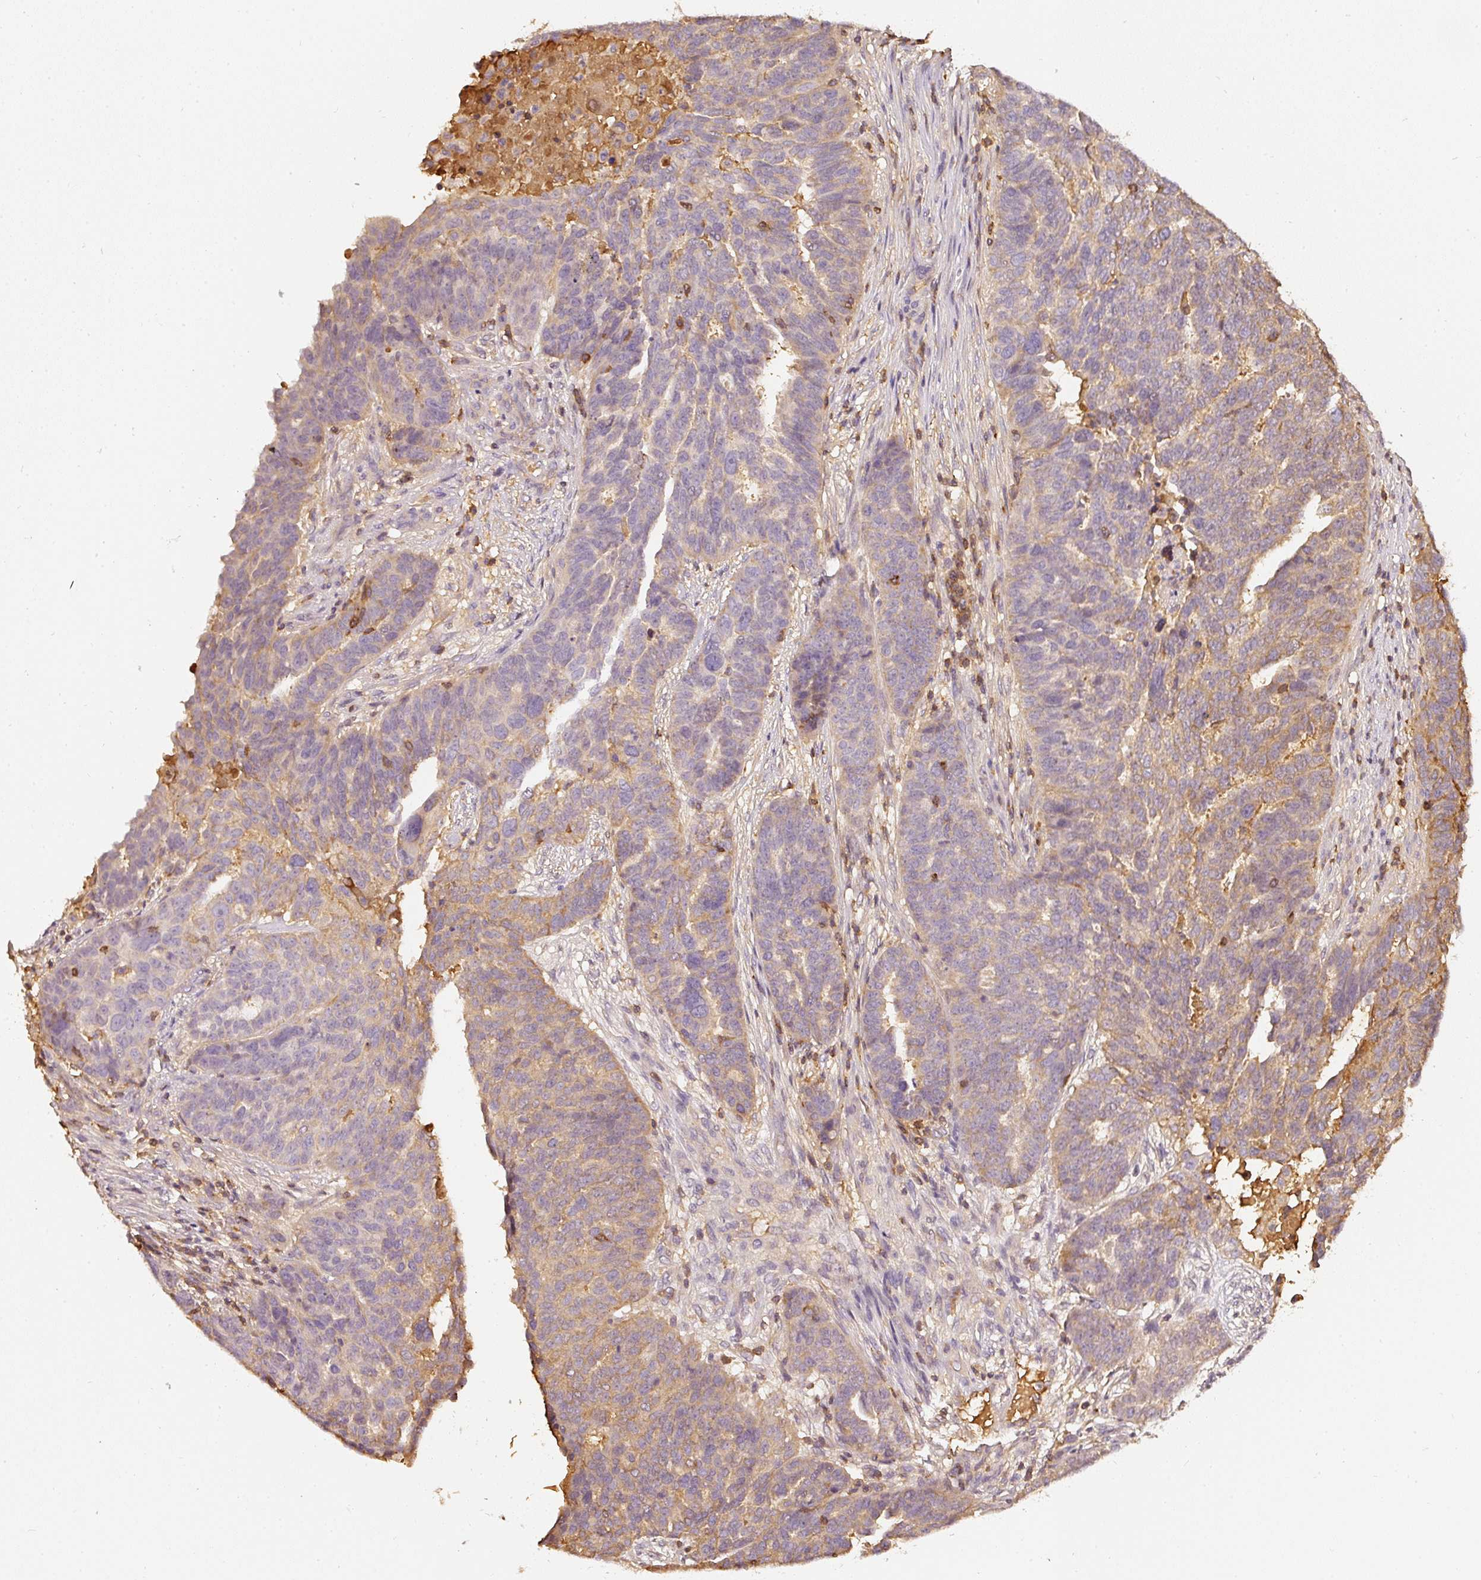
{"staining": {"intensity": "moderate", "quantity": "<25%", "location": "cytoplasmic/membranous"}, "tissue": "ovarian cancer", "cell_type": "Tumor cells", "image_type": "cancer", "snomed": [{"axis": "morphology", "description": "Cystadenocarcinoma, serous, NOS"}, {"axis": "topography", "description": "Ovary"}], "caption": "Immunohistochemical staining of serous cystadenocarcinoma (ovarian) exhibits low levels of moderate cytoplasmic/membranous protein staining in about <25% of tumor cells. The protein of interest is stained brown, and the nuclei are stained in blue (DAB (3,3'-diaminobenzidine) IHC with brightfield microscopy, high magnification).", "gene": "EVL", "patient": {"sex": "female", "age": 59}}